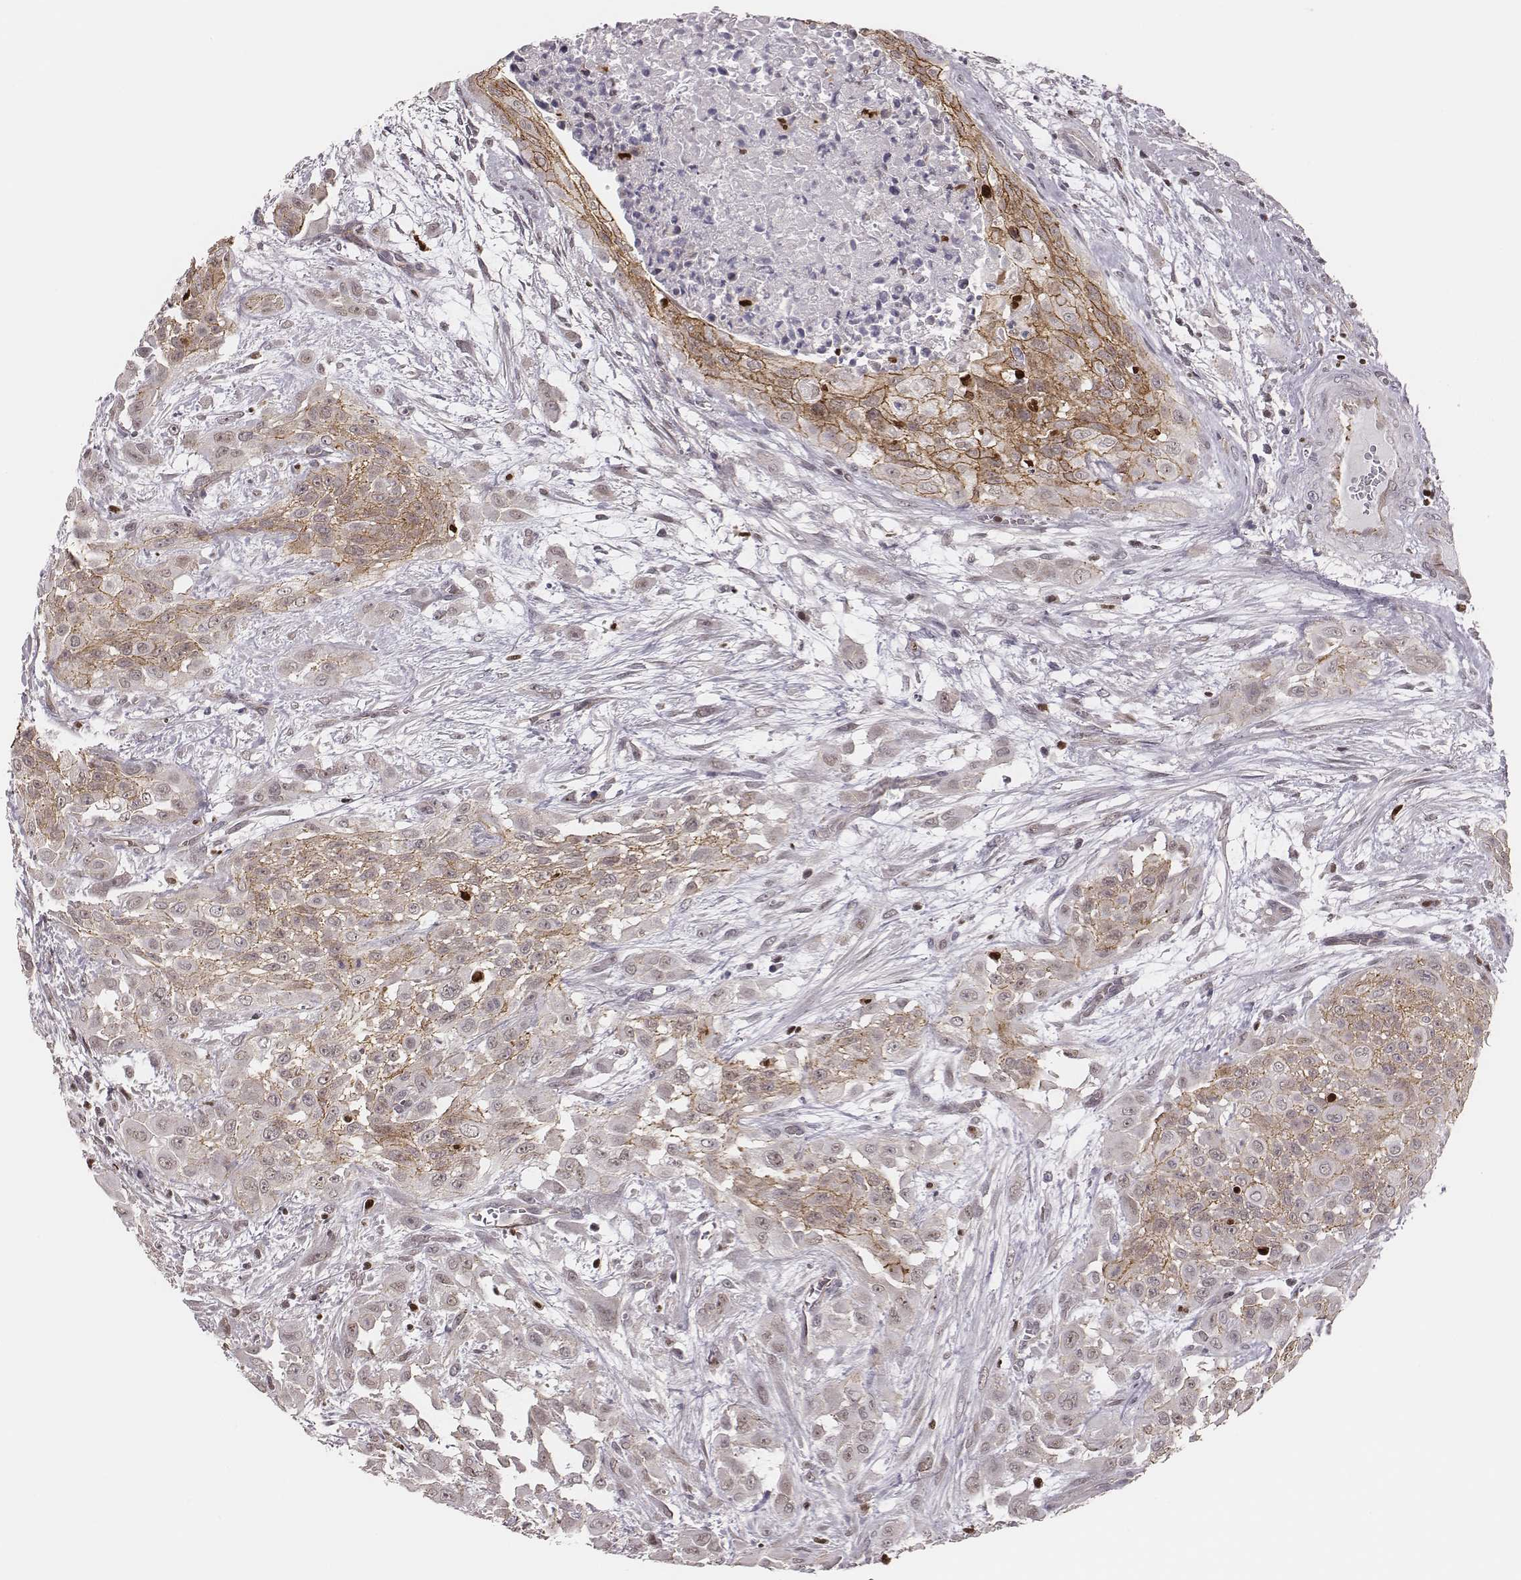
{"staining": {"intensity": "moderate", "quantity": "25%-75%", "location": "cytoplasmic/membranous"}, "tissue": "urothelial cancer", "cell_type": "Tumor cells", "image_type": "cancer", "snomed": [{"axis": "morphology", "description": "Urothelial carcinoma, High grade"}, {"axis": "topography", "description": "Urinary bladder"}], "caption": "Brown immunohistochemical staining in high-grade urothelial carcinoma exhibits moderate cytoplasmic/membranous expression in approximately 25%-75% of tumor cells. The protein is shown in brown color, while the nuclei are stained blue.", "gene": "WDR59", "patient": {"sex": "male", "age": 57}}